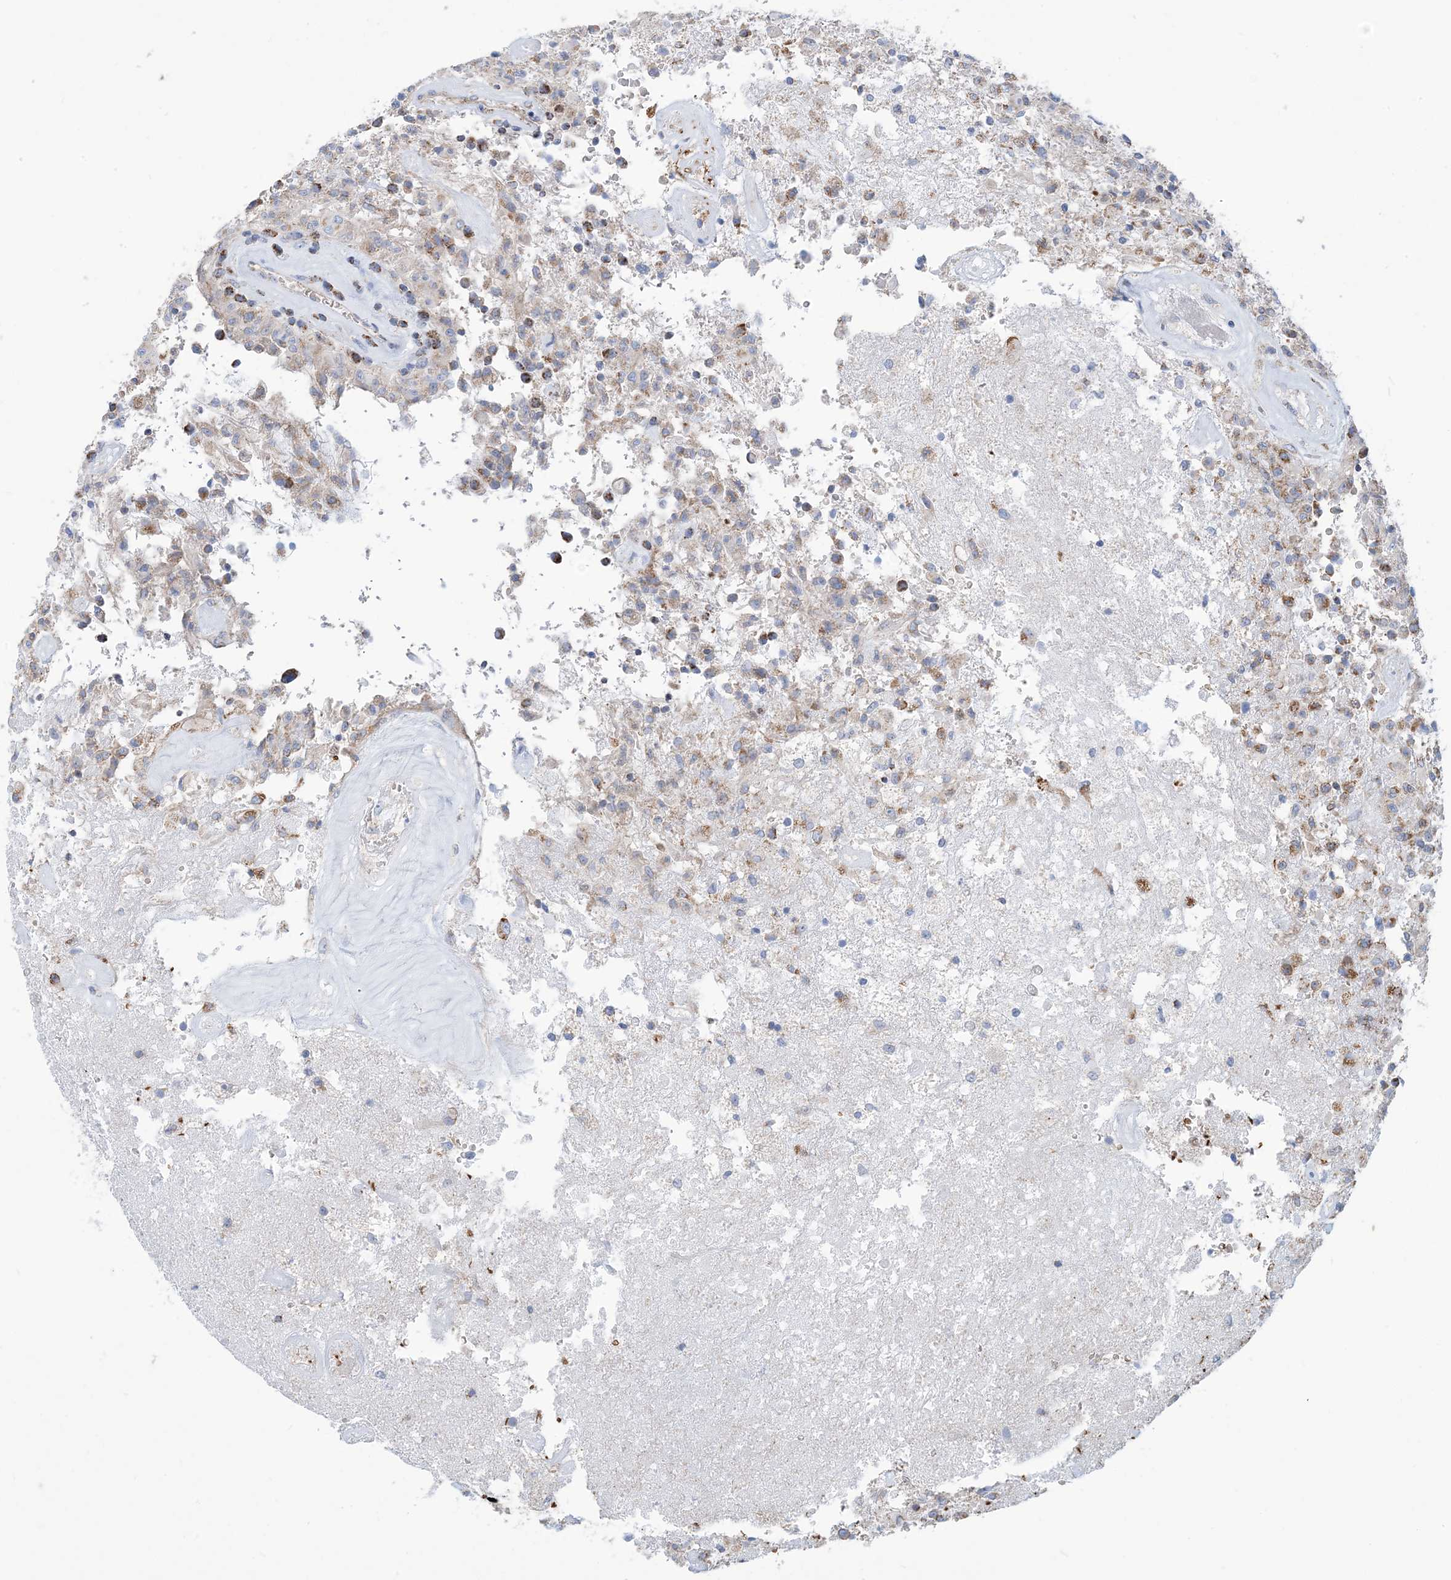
{"staining": {"intensity": "weak", "quantity": "<25%", "location": "cytoplasmic/membranous"}, "tissue": "glioma", "cell_type": "Tumor cells", "image_type": "cancer", "snomed": [{"axis": "morphology", "description": "Glioma, malignant, High grade"}, {"axis": "topography", "description": "Brain"}], "caption": "Micrograph shows no protein expression in tumor cells of high-grade glioma (malignant) tissue.", "gene": "PHOSPHO2", "patient": {"sex": "female", "age": 57}}